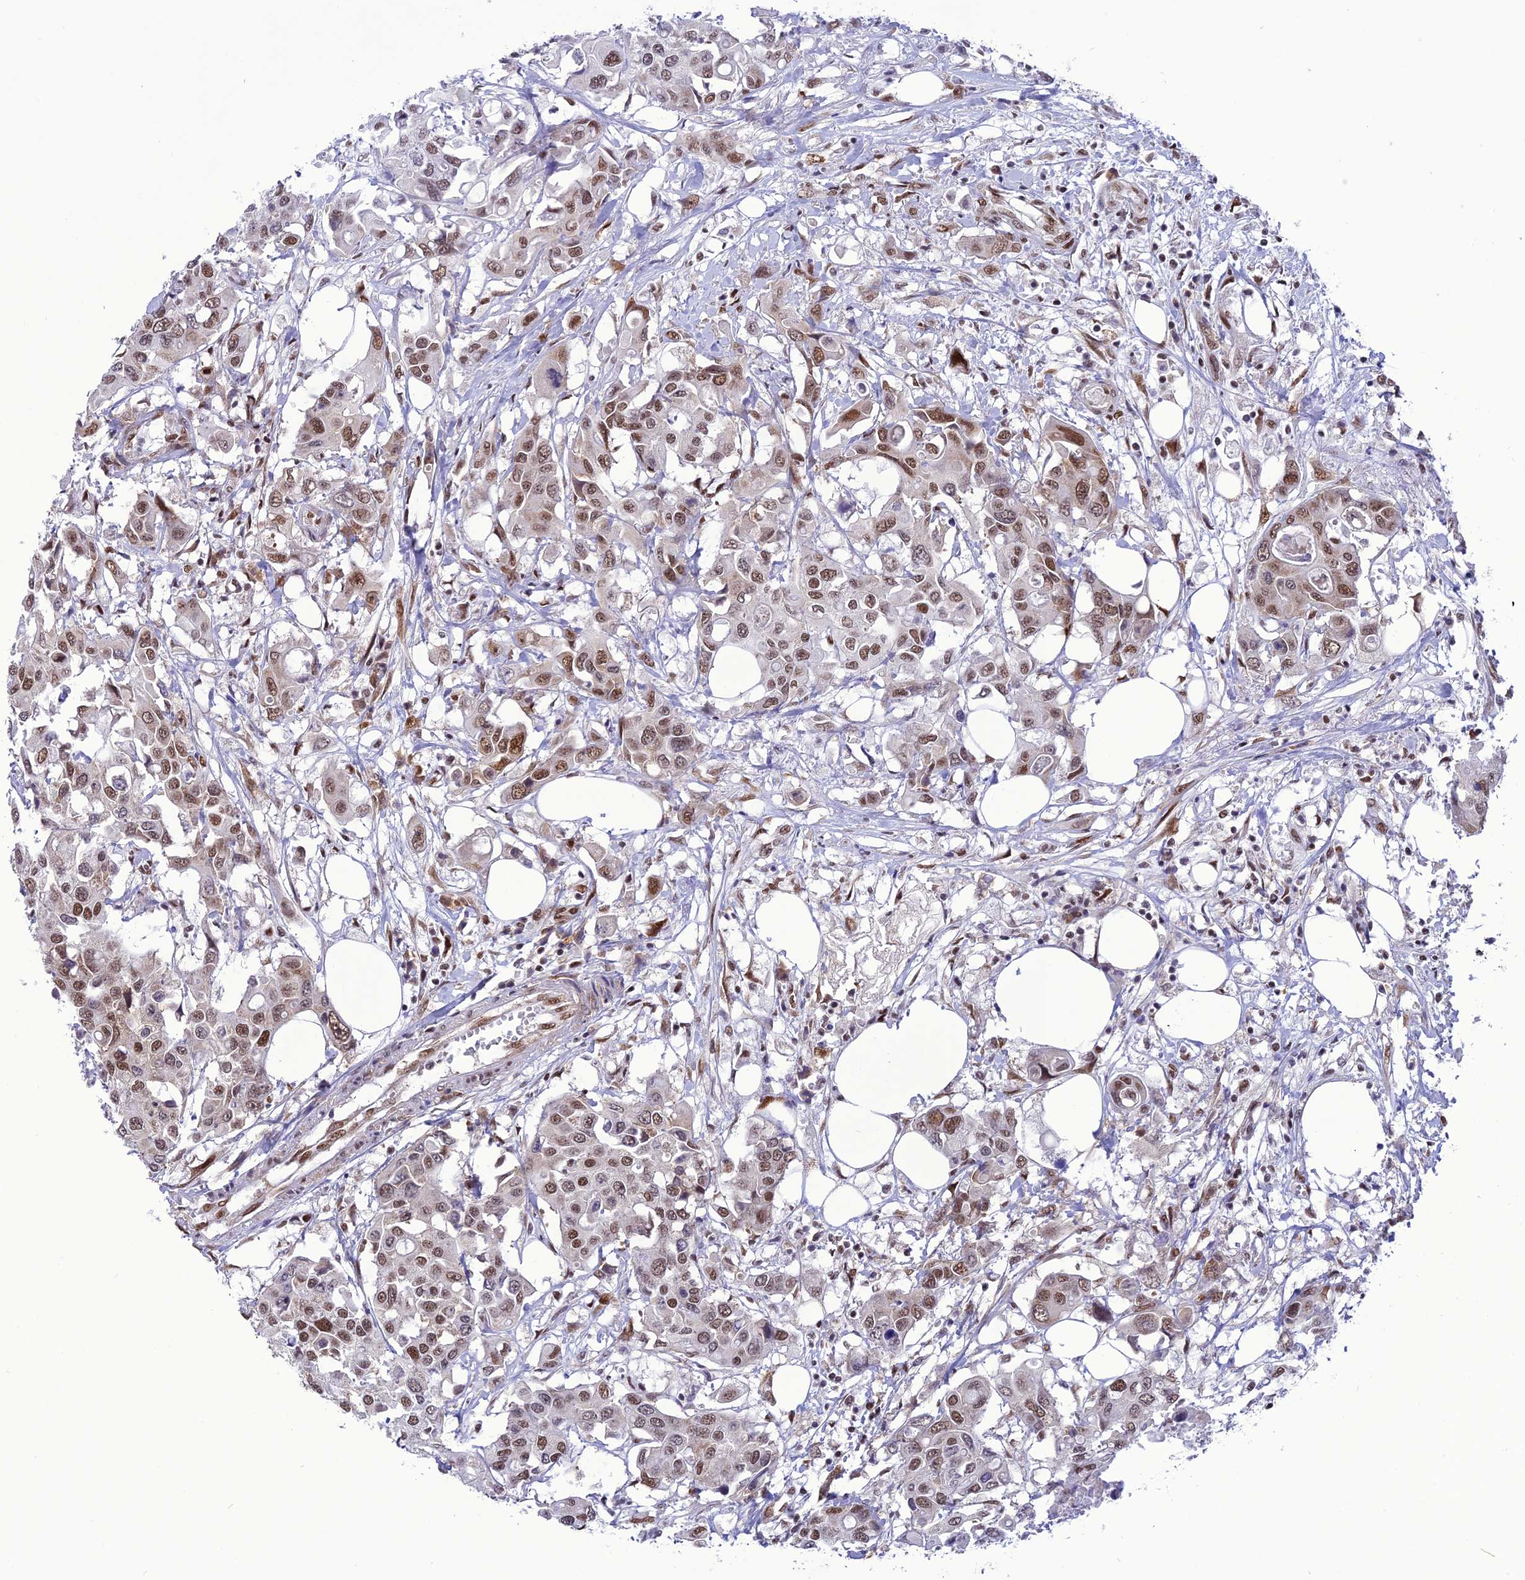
{"staining": {"intensity": "moderate", "quantity": ">75%", "location": "nuclear"}, "tissue": "colorectal cancer", "cell_type": "Tumor cells", "image_type": "cancer", "snomed": [{"axis": "morphology", "description": "Adenocarcinoma, NOS"}, {"axis": "topography", "description": "Colon"}], "caption": "Colorectal cancer (adenocarcinoma) stained with IHC displays moderate nuclear positivity in approximately >75% of tumor cells.", "gene": "DDX1", "patient": {"sex": "male", "age": 77}}